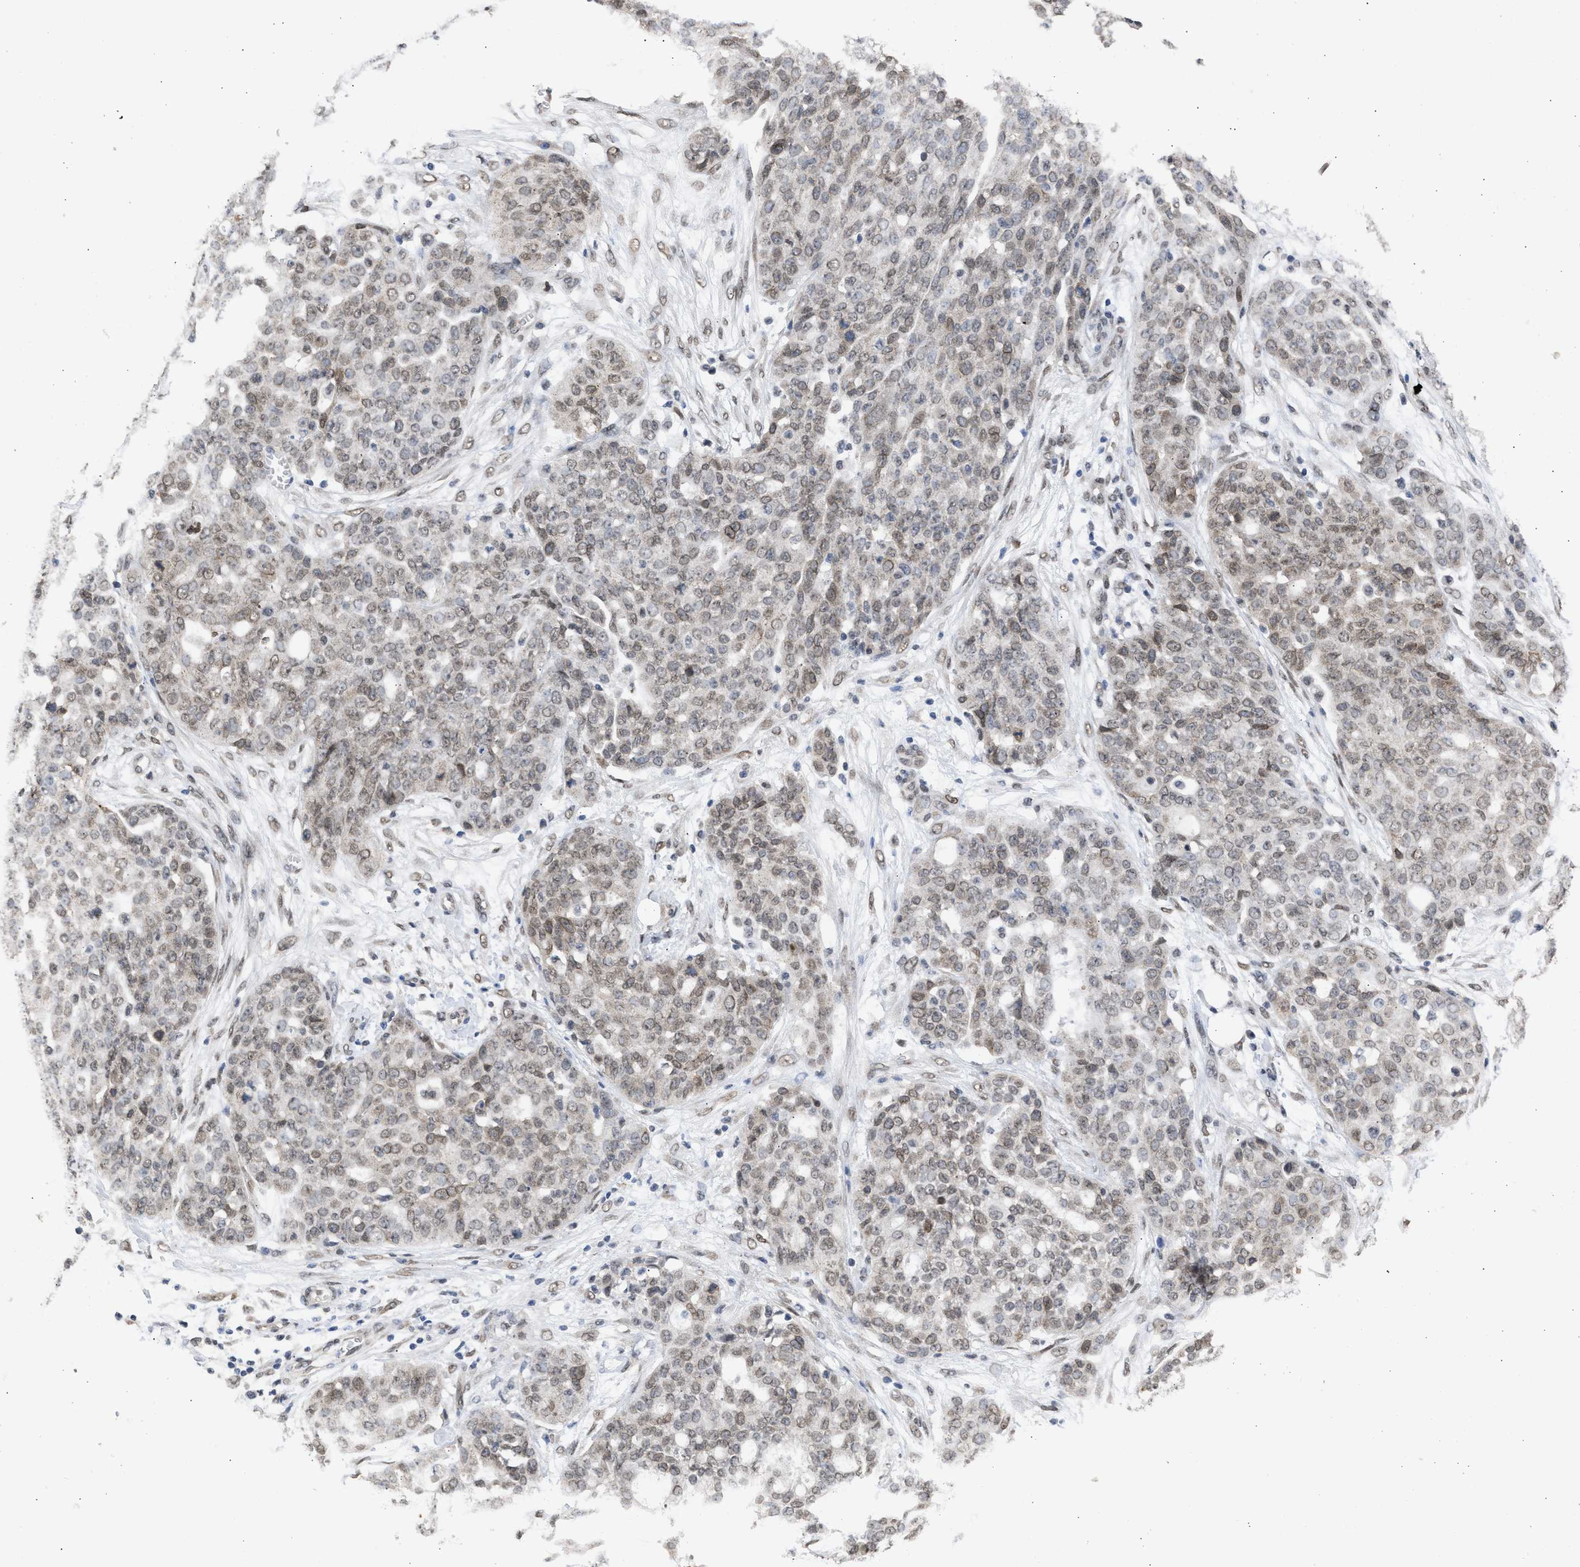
{"staining": {"intensity": "negative", "quantity": "none", "location": "none"}, "tissue": "ovarian cancer", "cell_type": "Tumor cells", "image_type": "cancer", "snomed": [{"axis": "morphology", "description": "Cystadenocarcinoma, serous, NOS"}, {"axis": "topography", "description": "Soft tissue"}, {"axis": "topography", "description": "Ovary"}], "caption": "There is no significant staining in tumor cells of ovarian cancer. Nuclei are stained in blue.", "gene": "NUP35", "patient": {"sex": "female", "age": 57}}